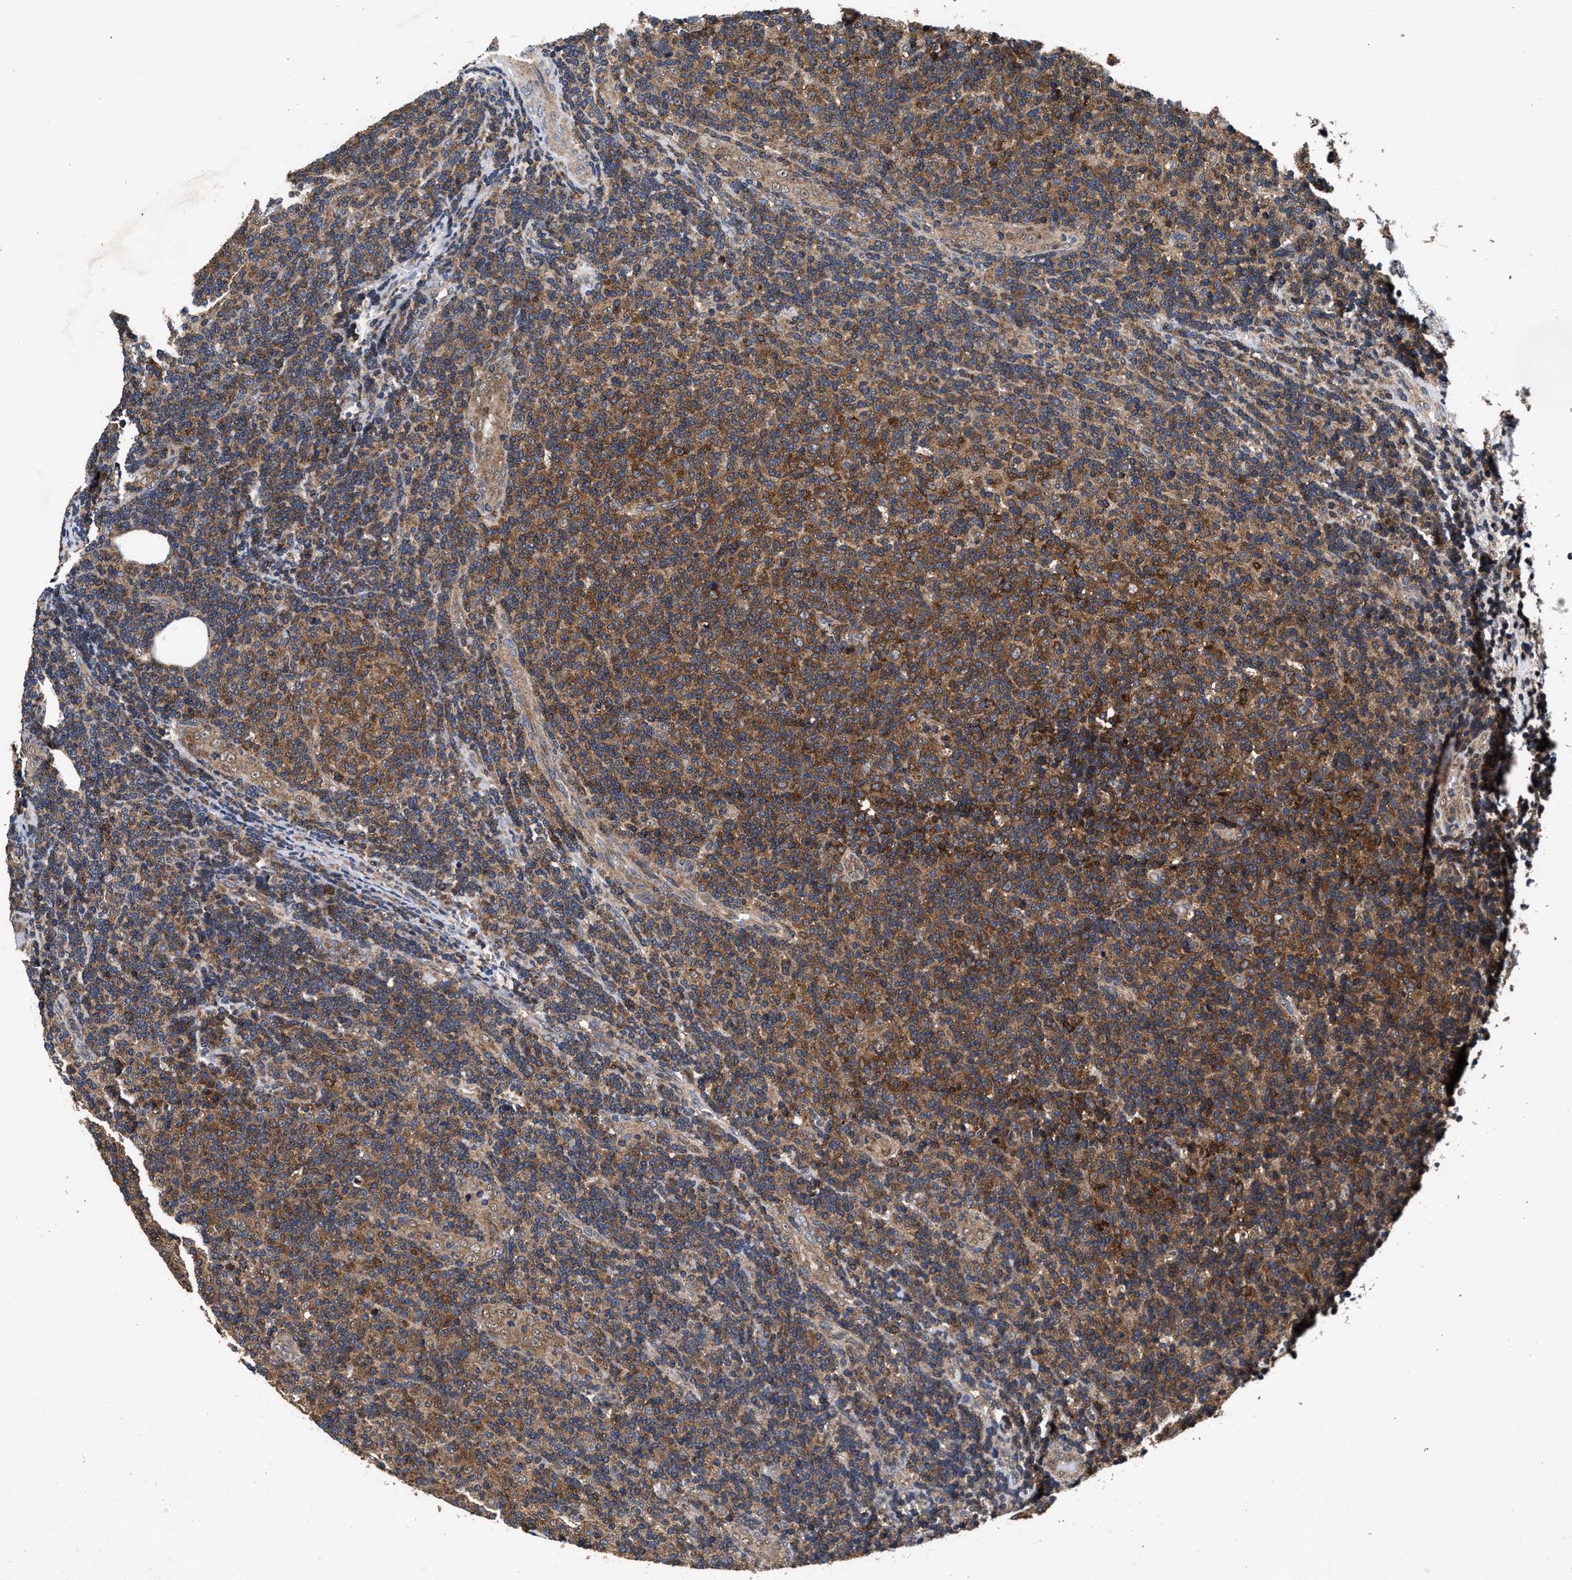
{"staining": {"intensity": "moderate", "quantity": ">75%", "location": "cytoplasmic/membranous"}, "tissue": "lymphoma", "cell_type": "Tumor cells", "image_type": "cancer", "snomed": [{"axis": "morphology", "description": "Malignant lymphoma, non-Hodgkin's type, Low grade"}, {"axis": "topography", "description": "Lymph node"}], "caption": "The histopathology image displays staining of low-grade malignant lymphoma, non-Hodgkin's type, revealing moderate cytoplasmic/membranous protein expression (brown color) within tumor cells.", "gene": "NFKB2", "patient": {"sex": "male", "age": 83}}